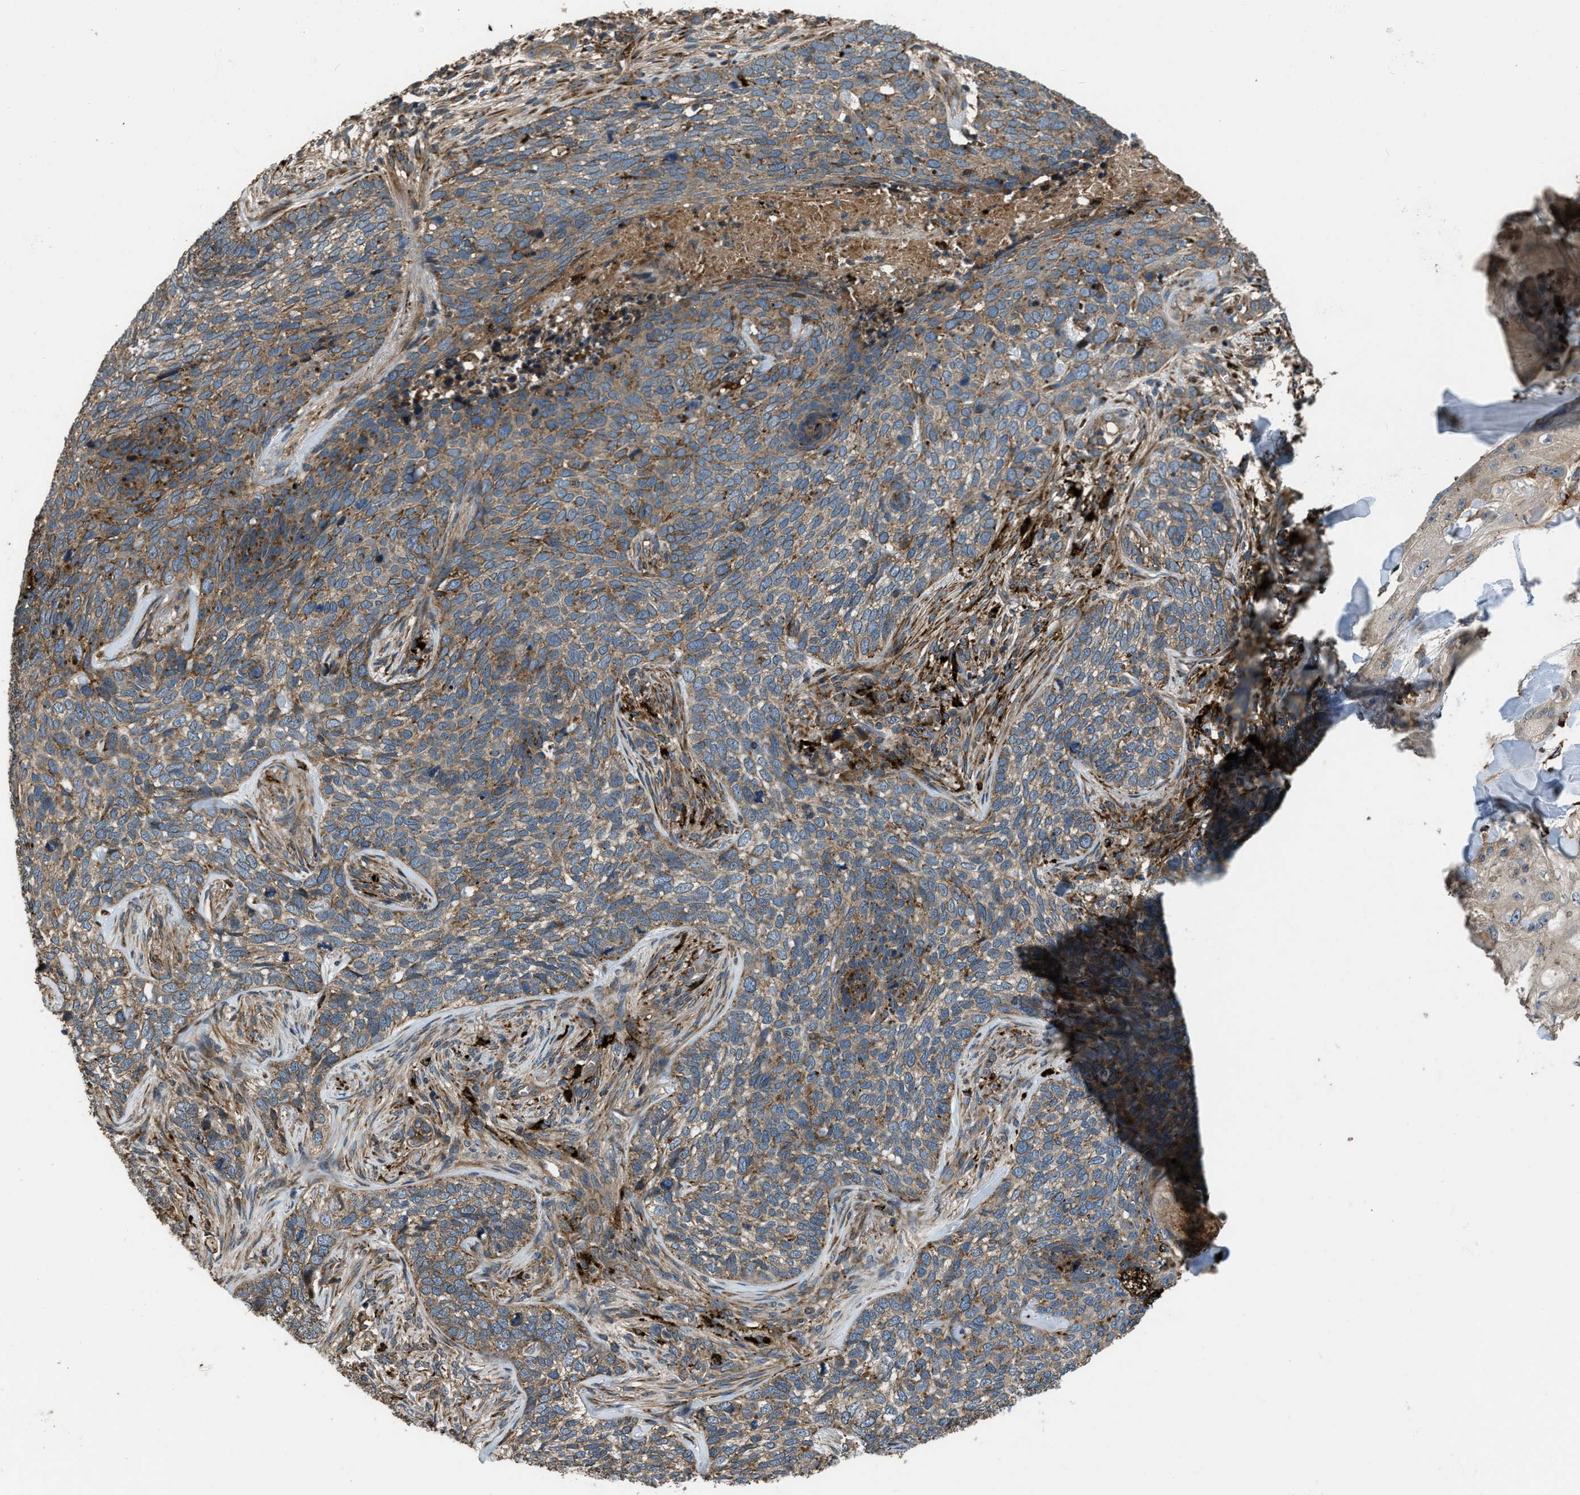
{"staining": {"intensity": "moderate", "quantity": ">75%", "location": "cytoplasmic/membranous"}, "tissue": "skin cancer", "cell_type": "Tumor cells", "image_type": "cancer", "snomed": [{"axis": "morphology", "description": "Basal cell carcinoma"}, {"axis": "topography", "description": "Skin"}], "caption": "About >75% of tumor cells in skin cancer (basal cell carcinoma) show moderate cytoplasmic/membranous protein expression as visualized by brown immunohistochemical staining.", "gene": "GGH", "patient": {"sex": "female", "age": 64}}